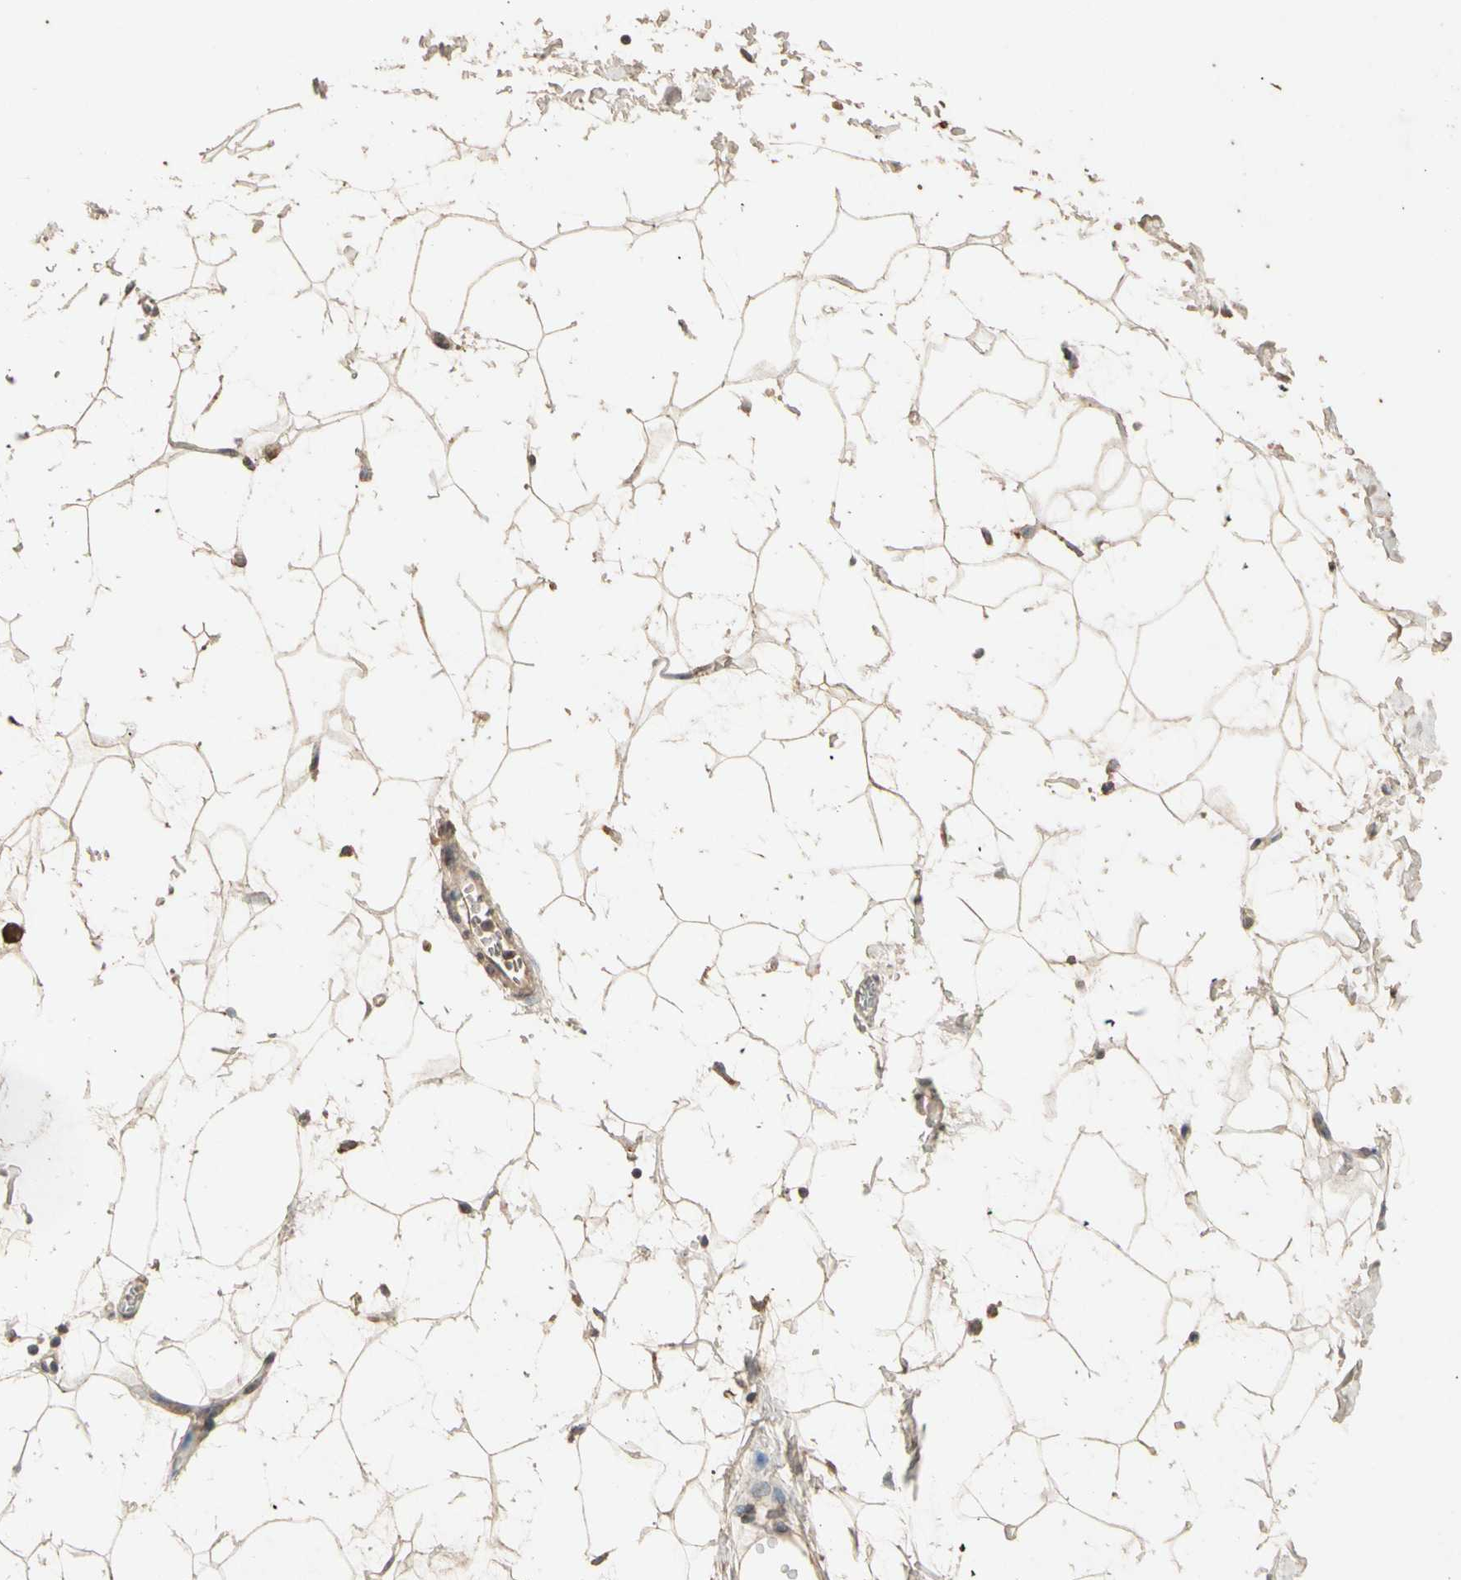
{"staining": {"intensity": "moderate", "quantity": ">75%", "location": "cytoplasmic/membranous"}, "tissue": "adipose tissue", "cell_type": "Adipocytes", "image_type": "normal", "snomed": [{"axis": "morphology", "description": "Normal tissue, NOS"}, {"axis": "topography", "description": "Soft tissue"}], "caption": "Protein expression analysis of unremarkable adipose tissue shows moderate cytoplasmic/membranous positivity in about >75% of adipocytes.", "gene": "GPLD1", "patient": {"sex": "male", "age": 72}}